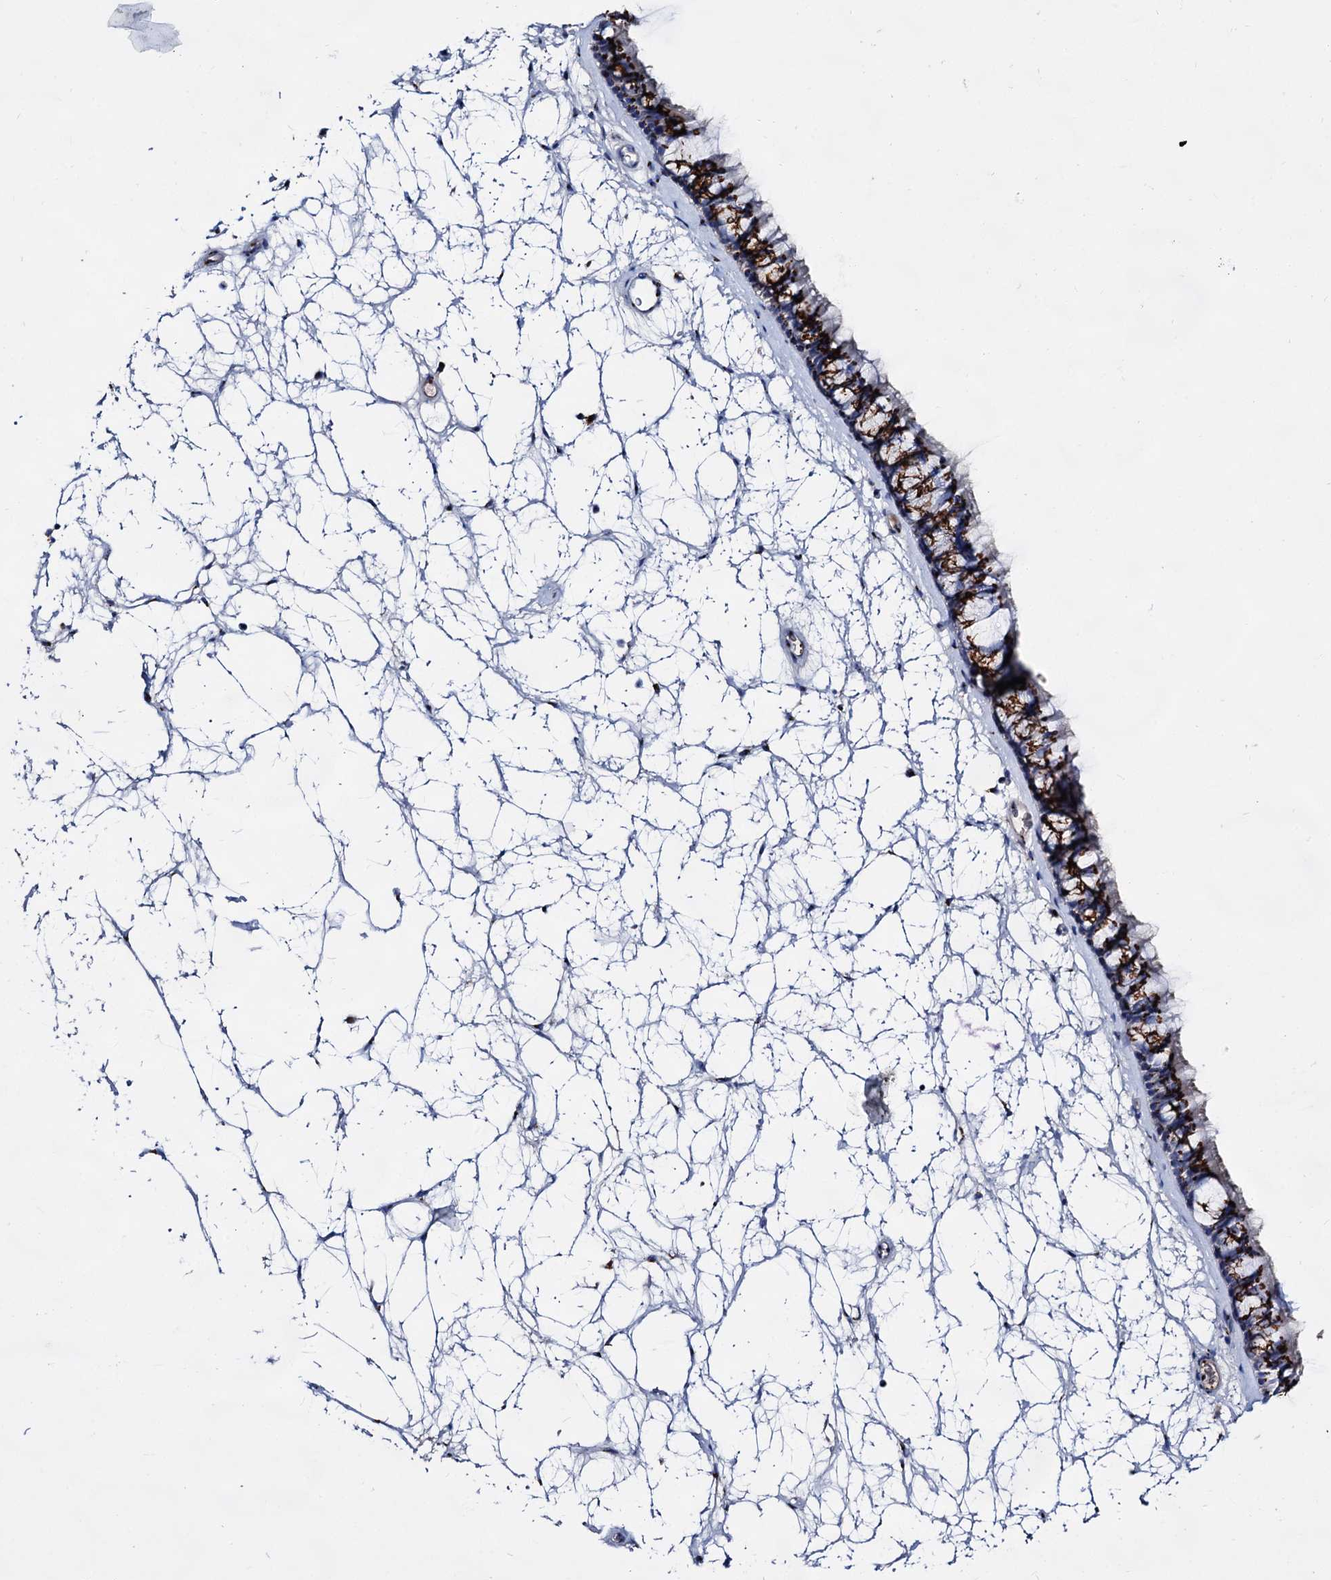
{"staining": {"intensity": "strong", "quantity": ">75%", "location": "cytoplasmic/membranous"}, "tissue": "nasopharynx", "cell_type": "Respiratory epithelial cells", "image_type": "normal", "snomed": [{"axis": "morphology", "description": "Normal tissue, NOS"}, {"axis": "topography", "description": "Nasopharynx"}], "caption": "Human nasopharynx stained with a brown dye demonstrates strong cytoplasmic/membranous positive positivity in approximately >75% of respiratory epithelial cells.", "gene": "TM9SF3", "patient": {"sex": "male", "age": 64}}